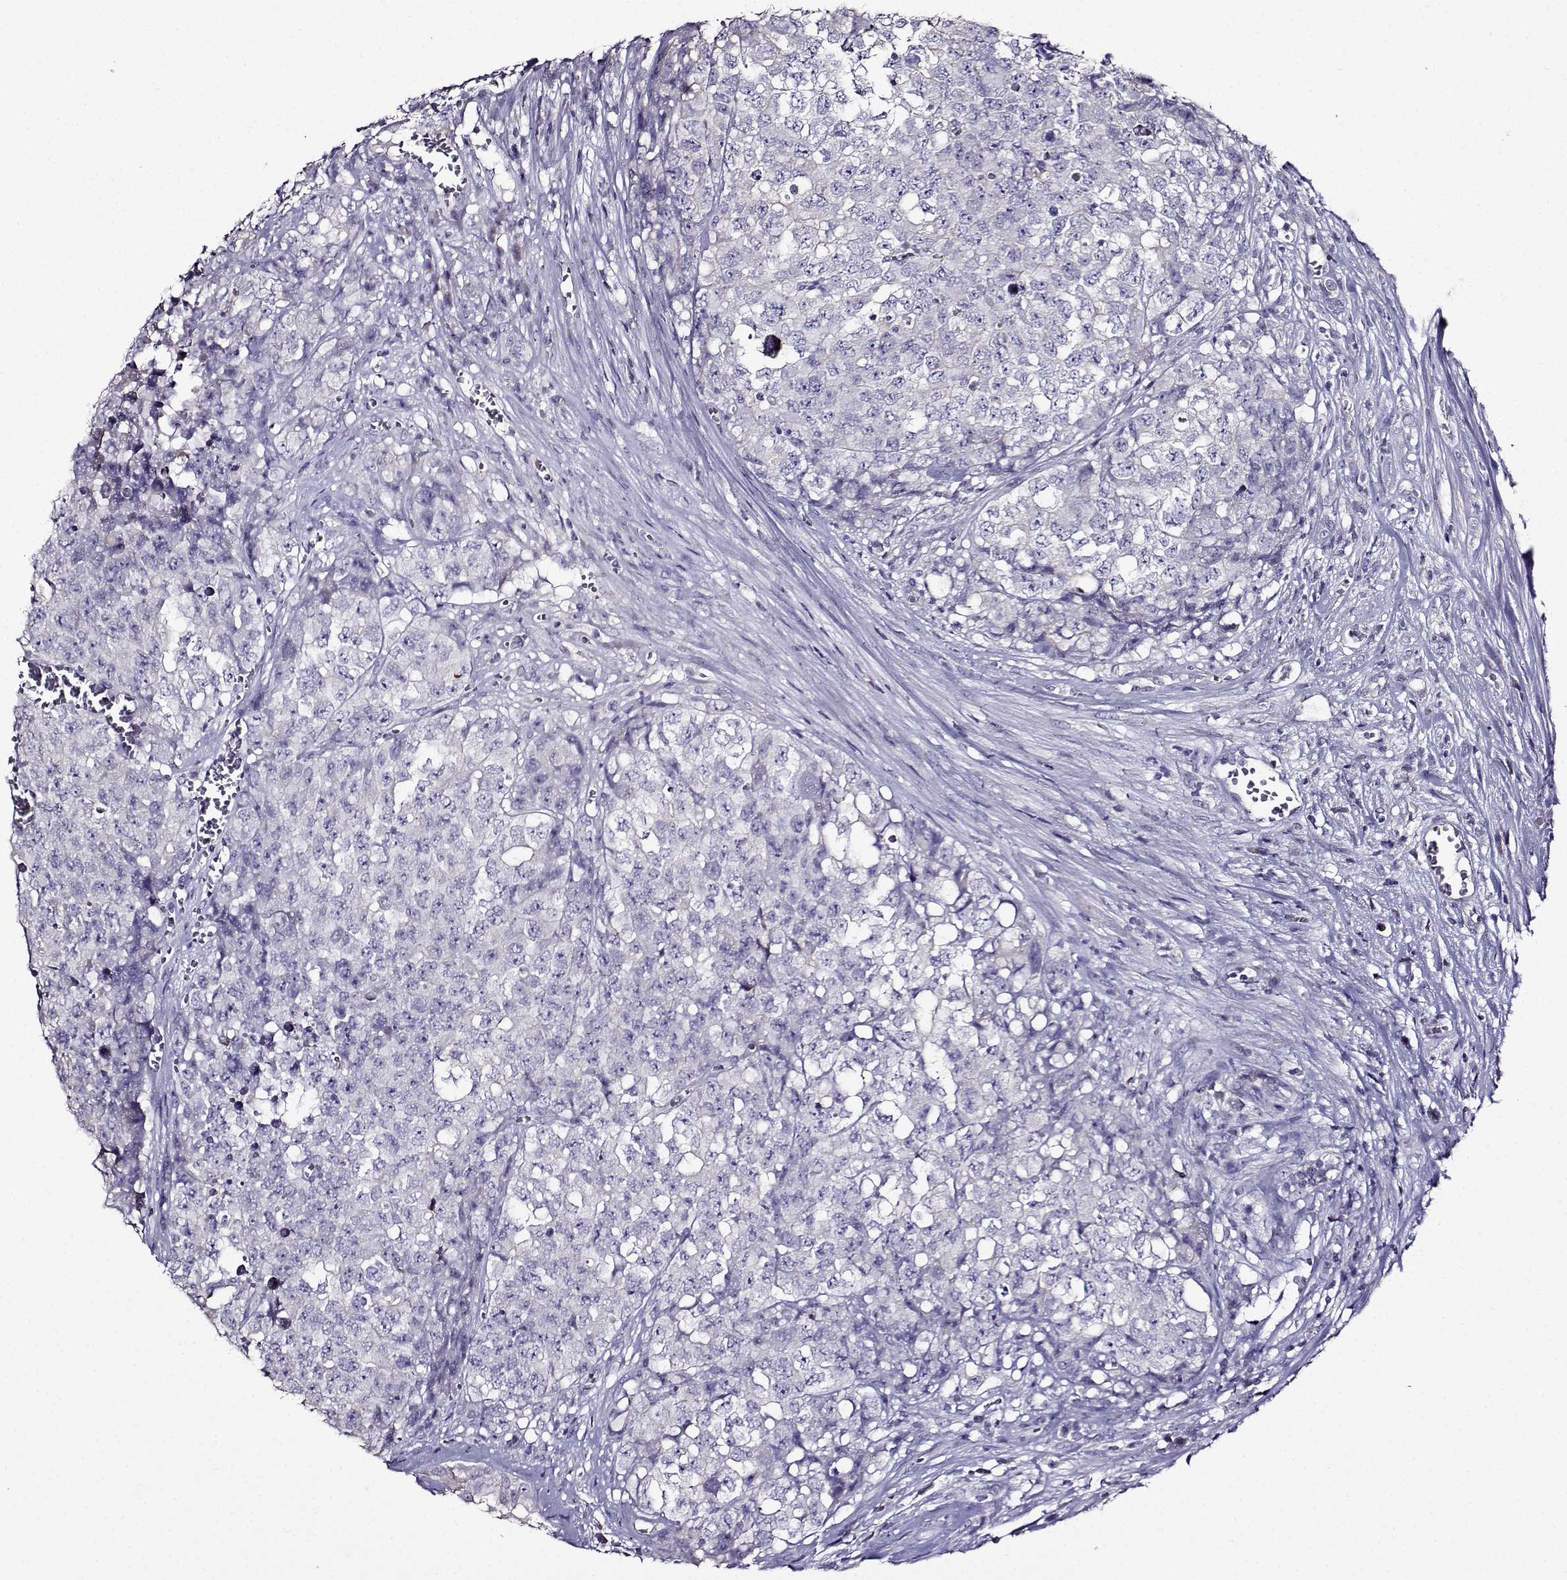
{"staining": {"intensity": "negative", "quantity": "none", "location": "none"}, "tissue": "testis cancer", "cell_type": "Tumor cells", "image_type": "cancer", "snomed": [{"axis": "morphology", "description": "Carcinoma, Embryonal, NOS"}, {"axis": "topography", "description": "Testis"}], "caption": "Testis cancer (embryonal carcinoma) was stained to show a protein in brown. There is no significant expression in tumor cells.", "gene": "TMEM266", "patient": {"sex": "male", "age": 23}}